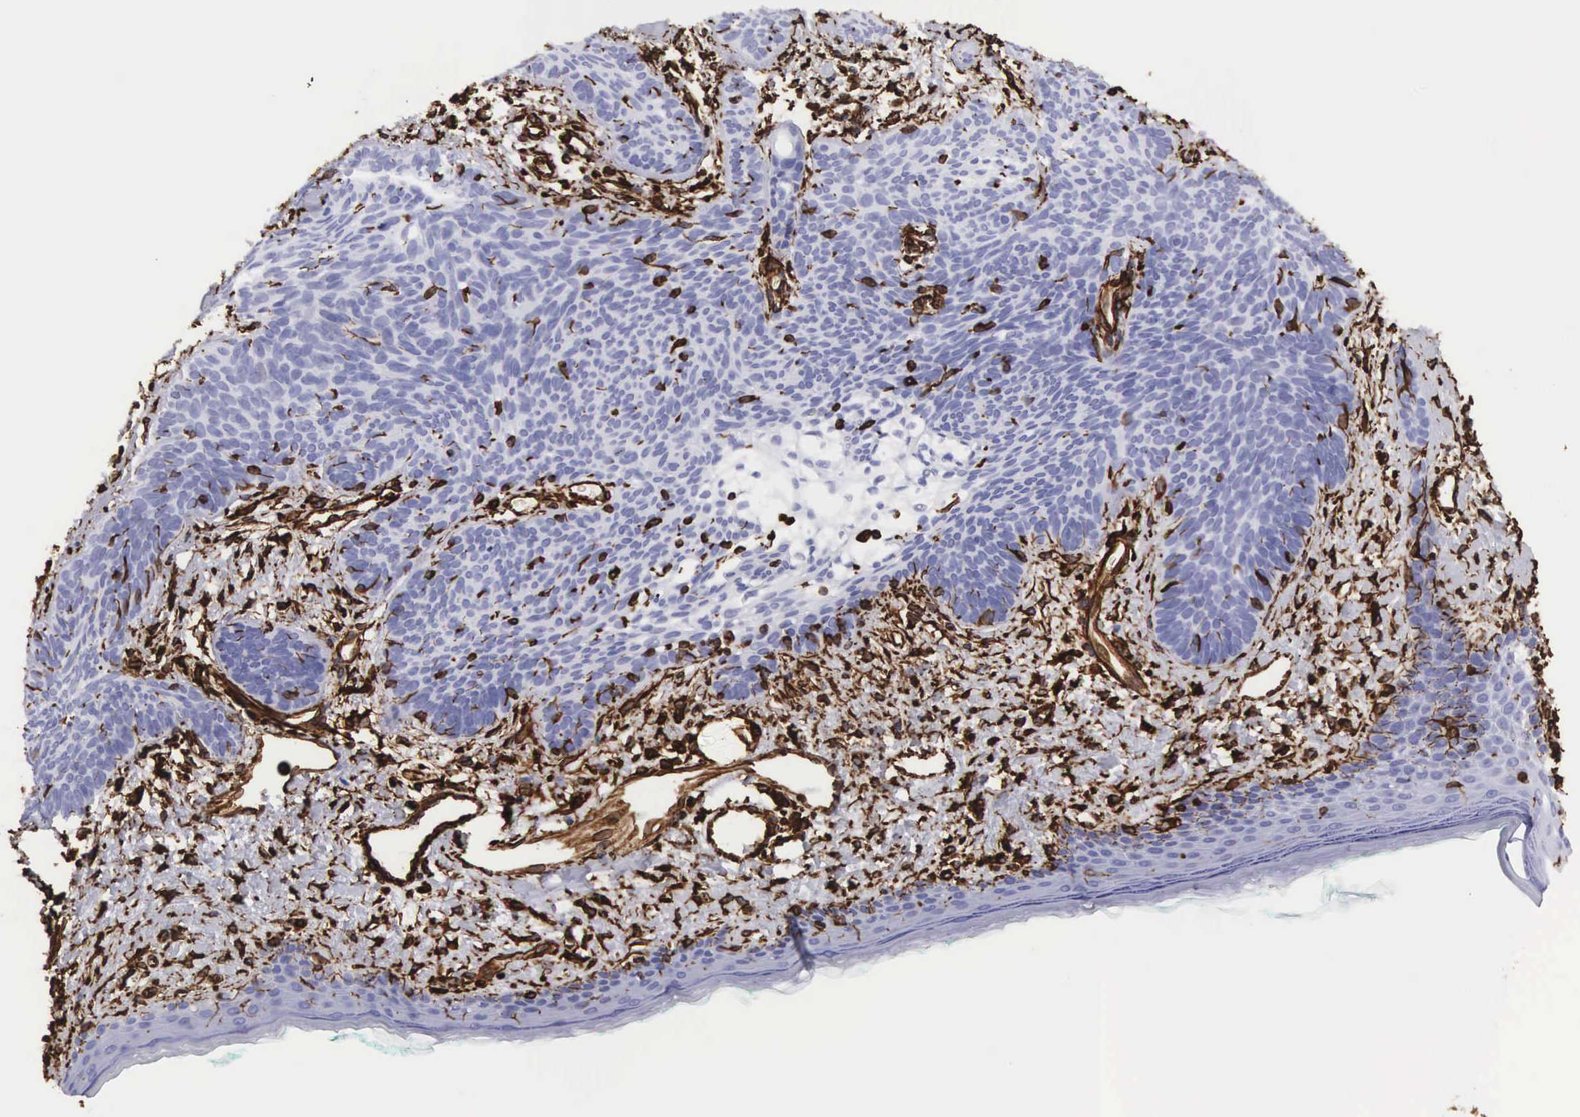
{"staining": {"intensity": "strong", "quantity": "<25%", "location": "cytoplasmic/membranous"}, "tissue": "skin cancer", "cell_type": "Tumor cells", "image_type": "cancer", "snomed": [{"axis": "morphology", "description": "Basal cell carcinoma"}, {"axis": "topography", "description": "Skin"}], "caption": "A high-resolution image shows IHC staining of skin cancer, which reveals strong cytoplasmic/membranous staining in approximately <25% of tumor cells. Nuclei are stained in blue.", "gene": "VIM", "patient": {"sex": "female", "age": 81}}